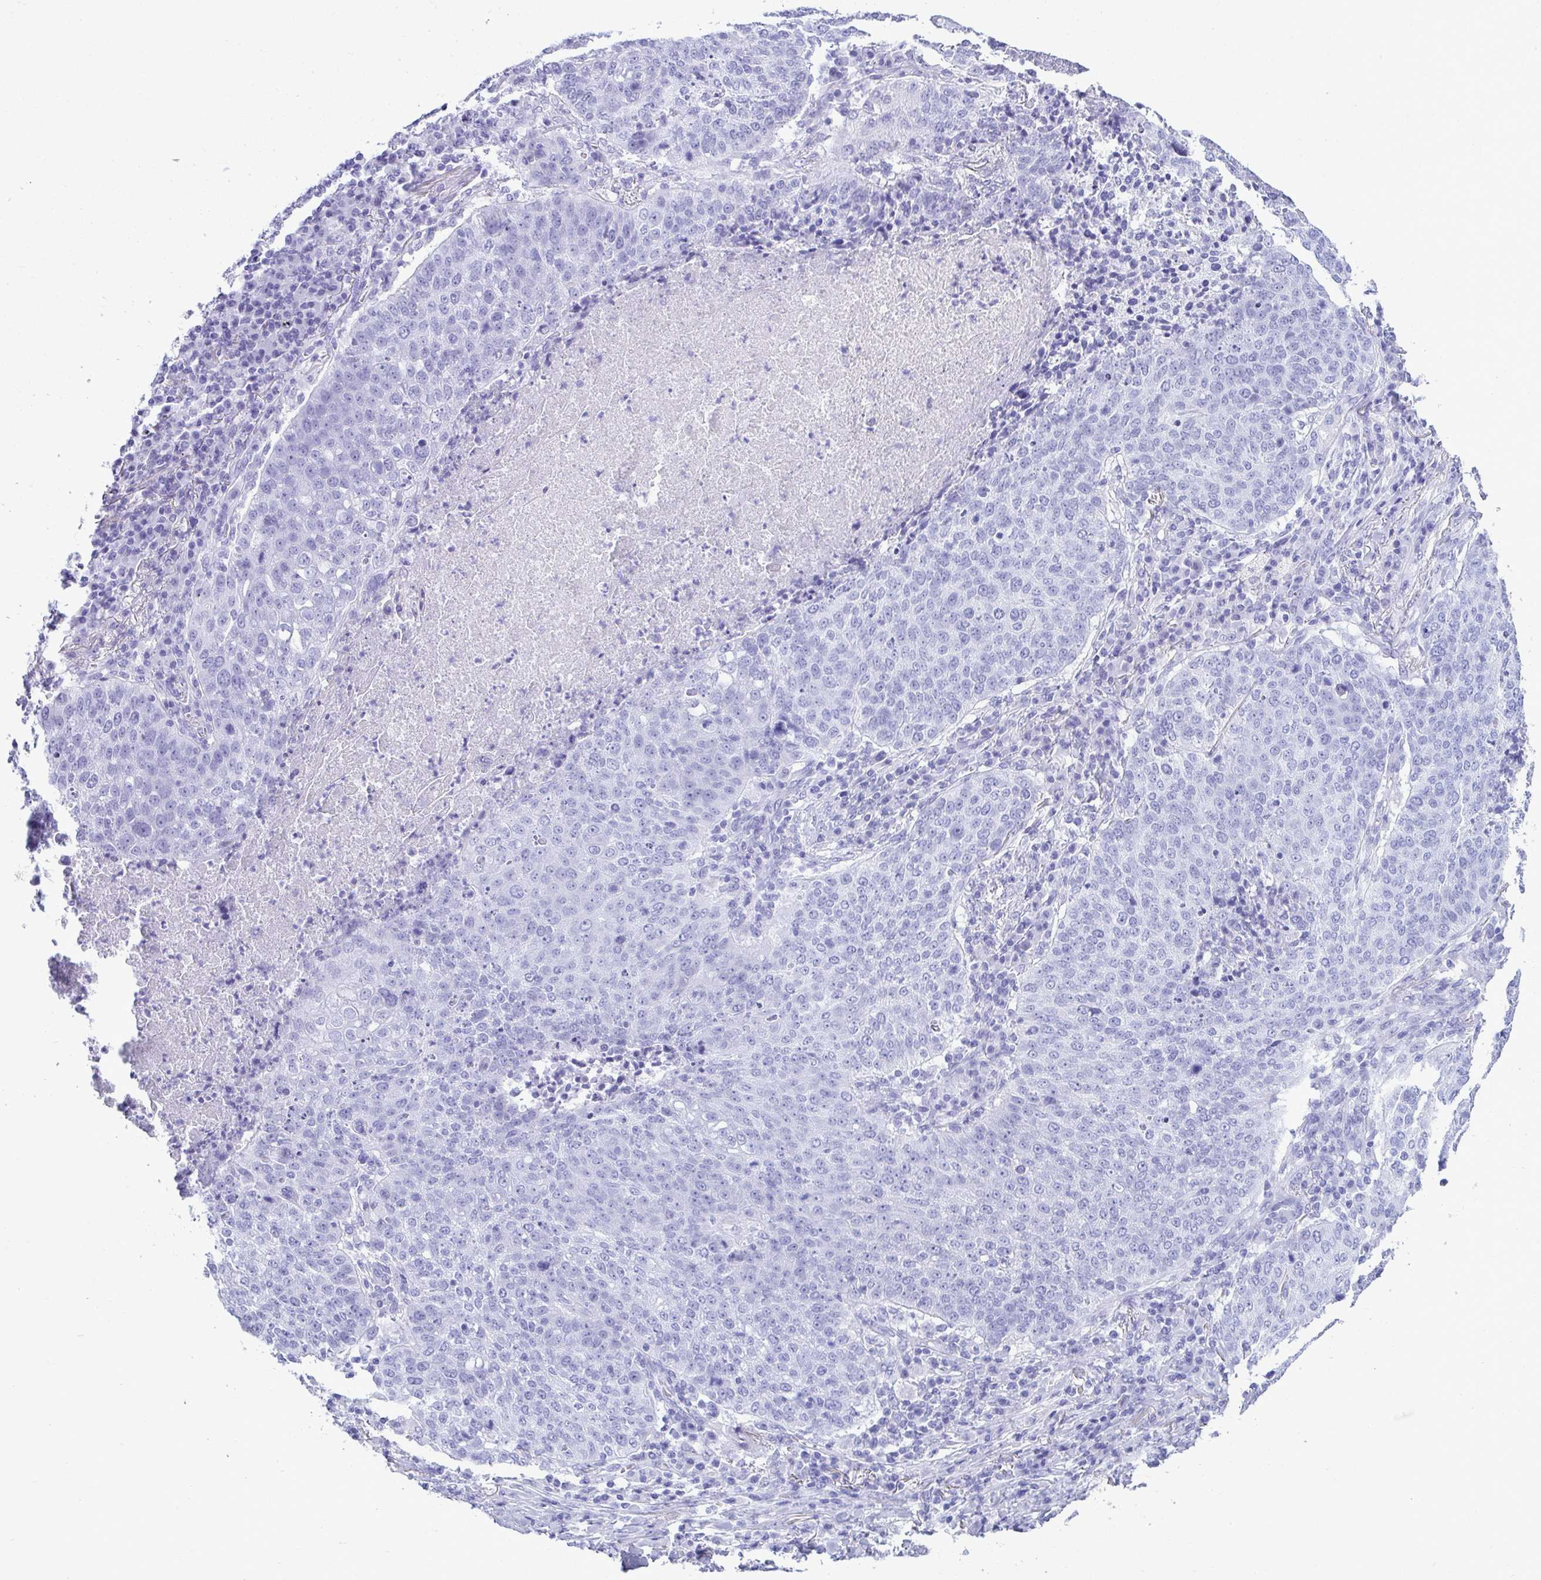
{"staining": {"intensity": "negative", "quantity": "none", "location": "none"}, "tissue": "lung cancer", "cell_type": "Tumor cells", "image_type": "cancer", "snomed": [{"axis": "morphology", "description": "Squamous cell carcinoma, NOS"}, {"axis": "topography", "description": "Lung"}], "caption": "Immunohistochemistry photomicrograph of human squamous cell carcinoma (lung) stained for a protein (brown), which displays no positivity in tumor cells.", "gene": "ATP4B", "patient": {"sex": "male", "age": 63}}